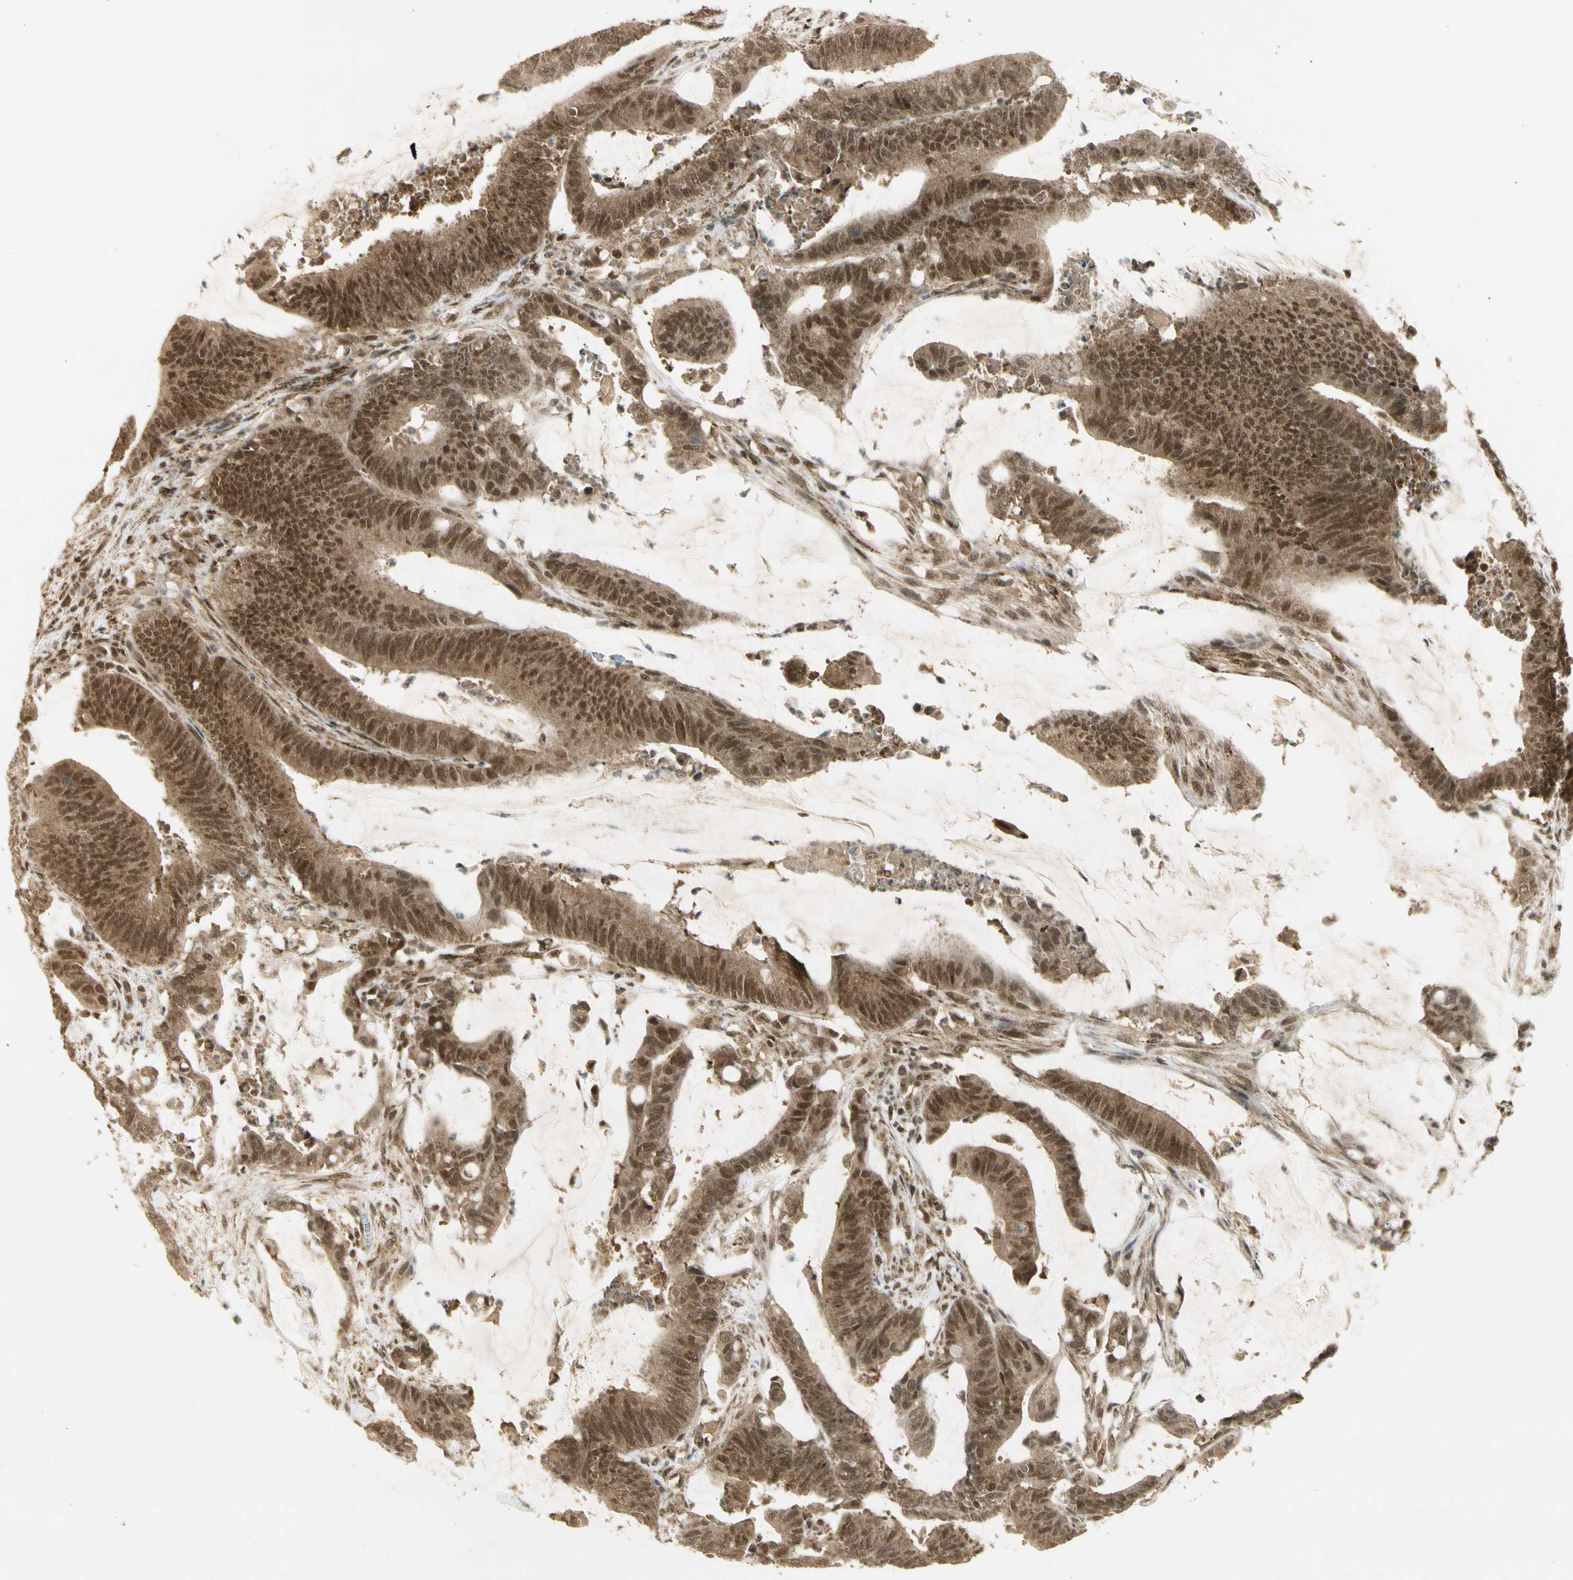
{"staining": {"intensity": "moderate", "quantity": ">75%", "location": "cytoplasmic/membranous,nuclear"}, "tissue": "colorectal cancer", "cell_type": "Tumor cells", "image_type": "cancer", "snomed": [{"axis": "morphology", "description": "Adenocarcinoma, NOS"}, {"axis": "topography", "description": "Rectum"}], "caption": "Immunohistochemistry (DAB (3,3'-diaminobenzidine)) staining of human colorectal cancer (adenocarcinoma) demonstrates moderate cytoplasmic/membranous and nuclear protein positivity in about >75% of tumor cells.", "gene": "ZNF135", "patient": {"sex": "female", "age": 66}}